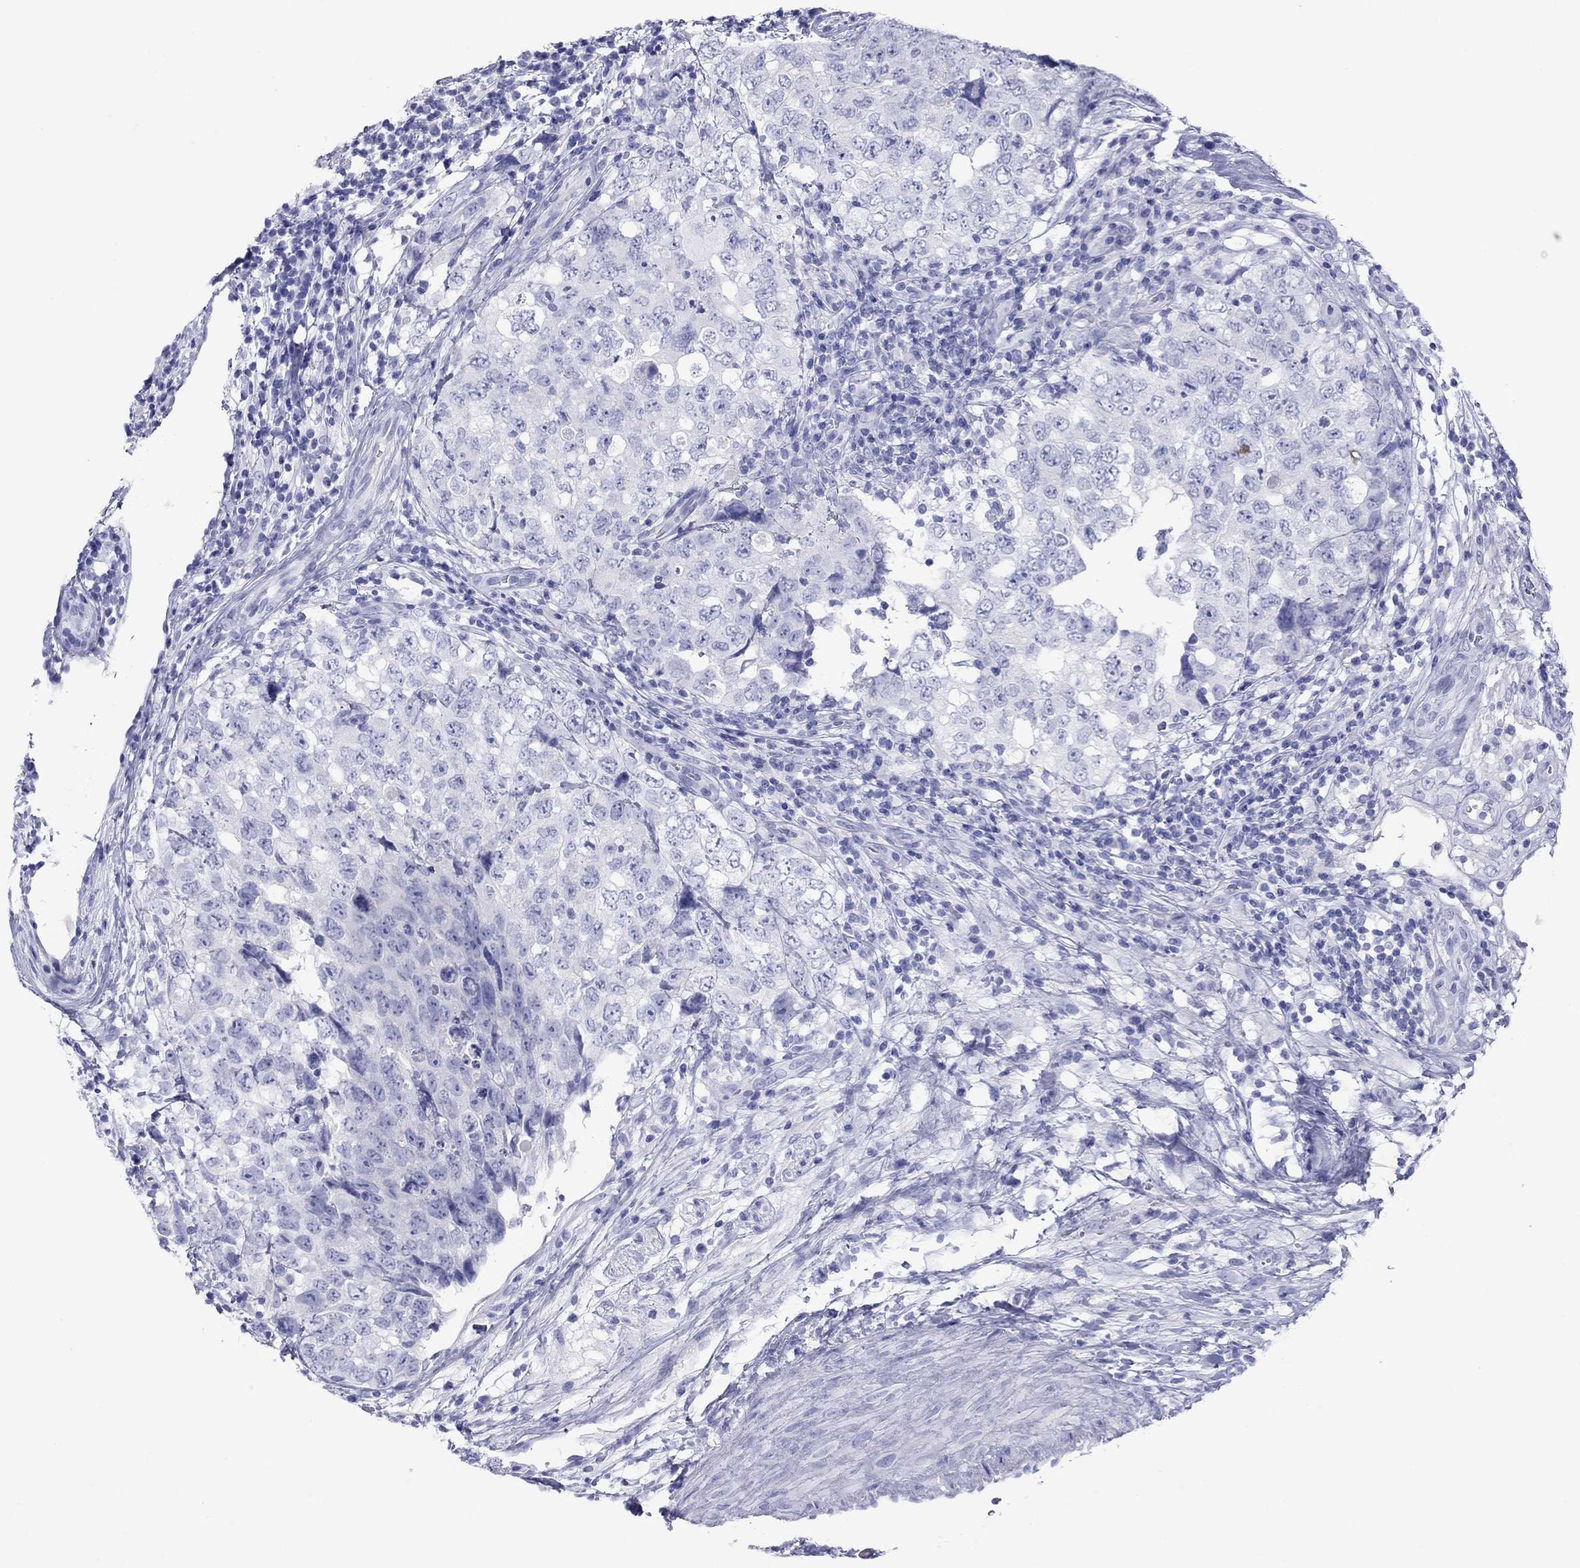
{"staining": {"intensity": "negative", "quantity": "none", "location": "none"}, "tissue": "testis cancer", "cell_type": "Tumor cells", "image_type": "cancer", "snomed": [{"axis": "morphology", "description": "Seminoma, NOS"}, {"axis": "topography", "description": "Testis"}], "caption": "This photomicrograph is of testis cancer (seminoma) stained with IHC to label a protein in brown with the nuclei are counter-stained blue. There is no expression in tumor cells.", "gene": "ATP4A", "patient": {"sex": "male", "age": 34}}